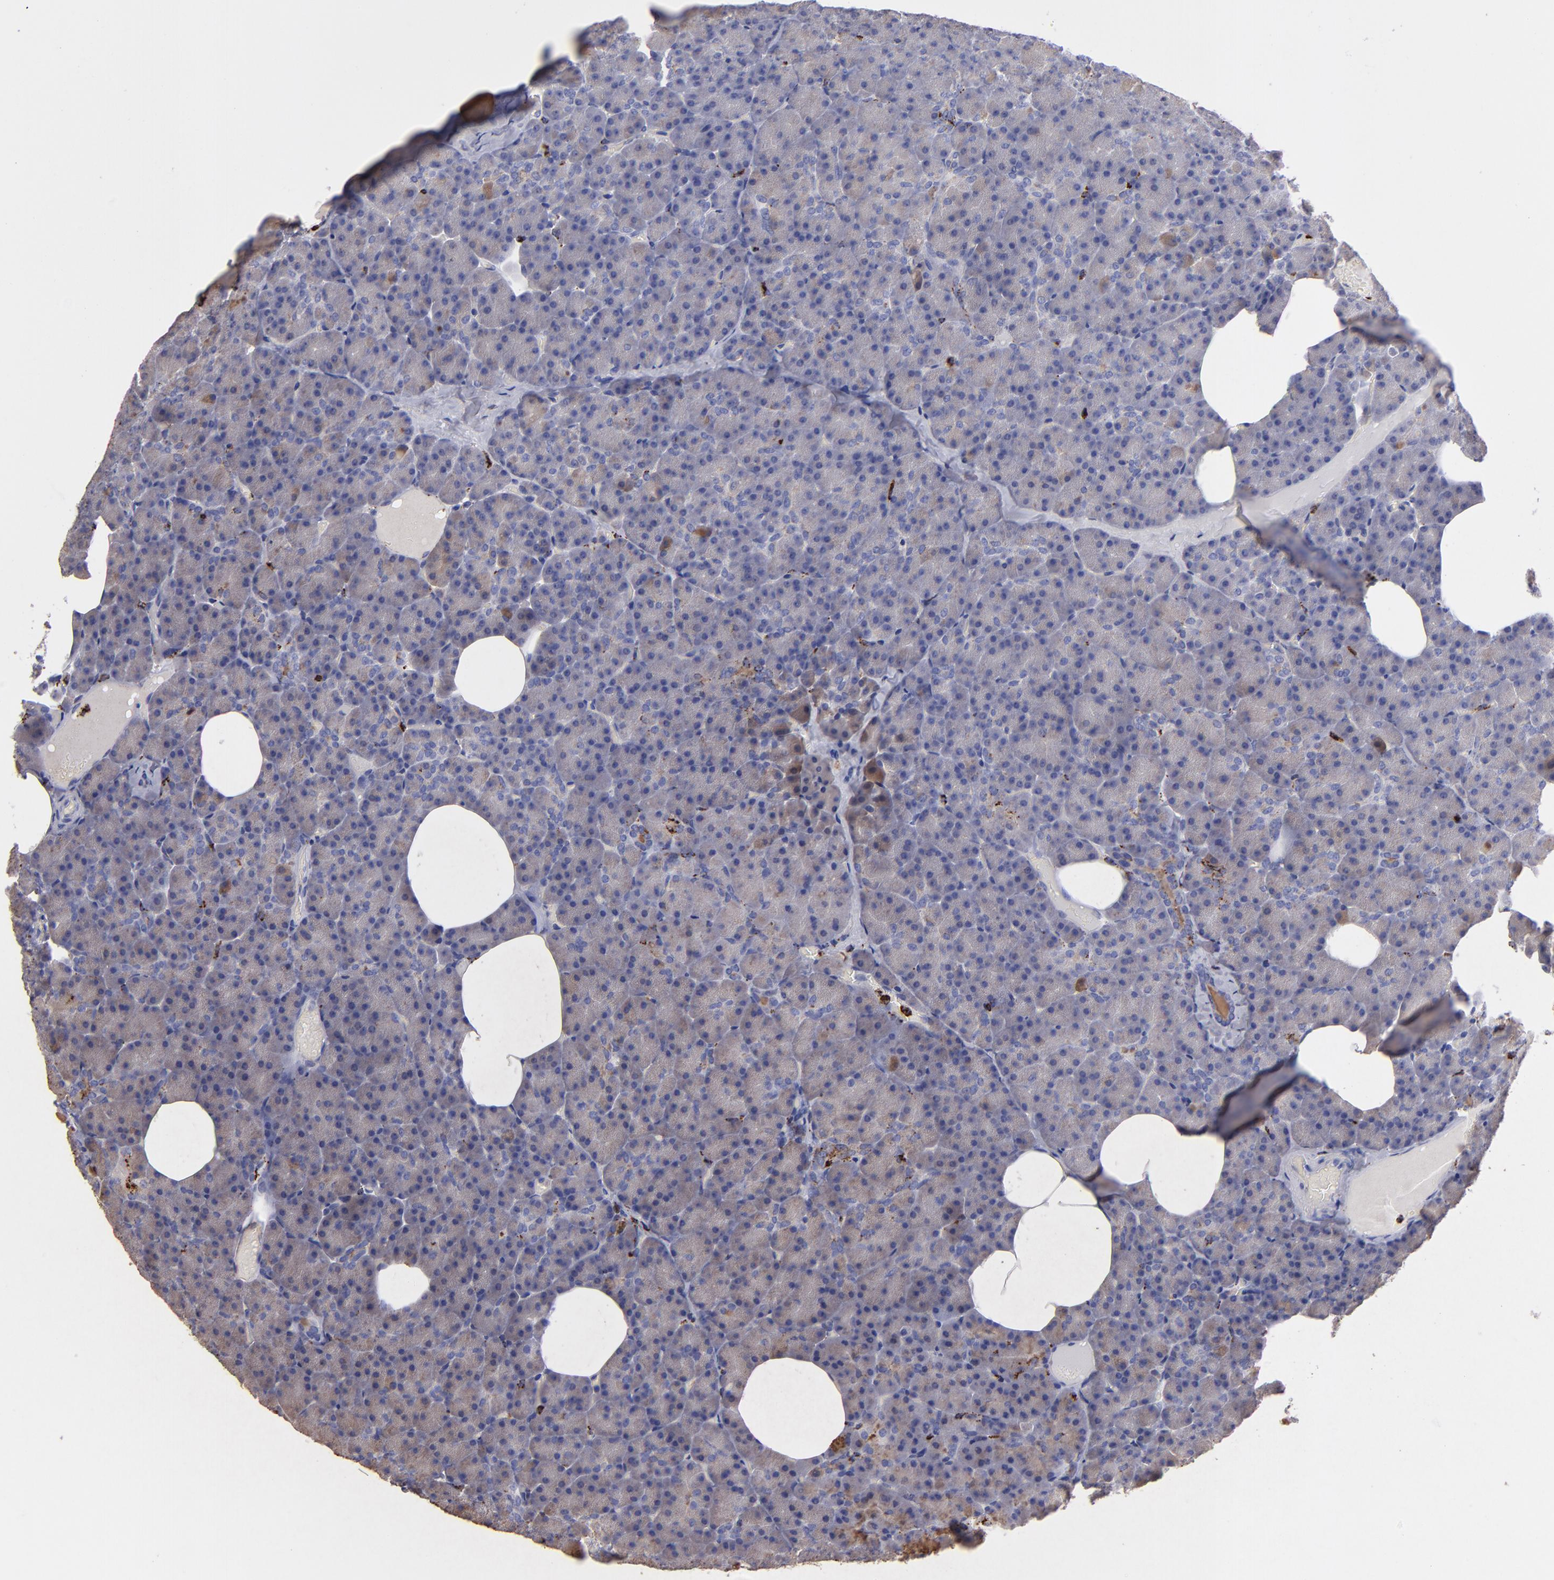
{"staining": {"intensity": "moderate", "quantity": ">75%", "location": "cytoplasmic/membranous"}, "tissue": "pancreas", "cell_type": "Exocrine glandular cells", "image_type": "normal", "snomed": [{"axis": "morphology", "description": "Normal tissue, NOS"}, {"axis": "topography", "description": "Pancreas"}], "caption": "Exocrine glandular cells demonstrate medium levels of moderate cytoplasmic/membranous expression in approximately >75% of cells in normal pancreas. Nuclei are stained in blue.", "gene": "CTSS", "patient": {"sex": "female", "age": 35}}